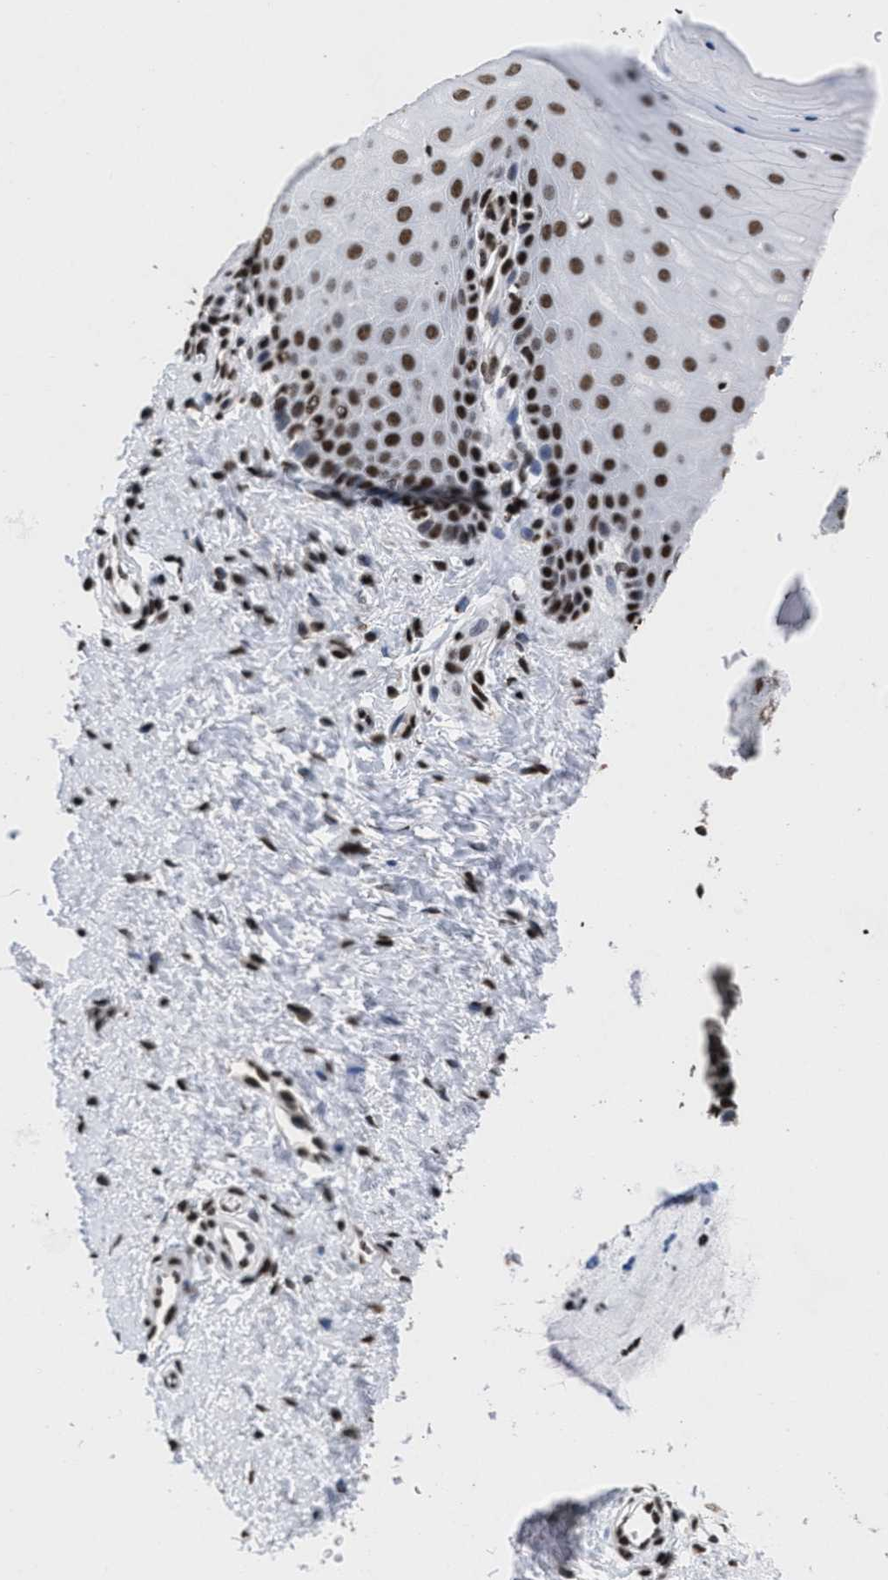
{"staining": {"intensity": "strong", "quantity": ">75%", "location": "nuclear"}, "tissue": "cervix", "cell_type": "Glandular cells", "image_type": "normal", "snomed": [{"axis": "morphology", "description": "Normal tissue, NOS"}, {"axis": "topography", "description": "Cervix"}], "caption": "IHC of normal human cervix exhibits high levels of strong nuclear expression in approximately >75% of glandular cells. (DAB IHC with brightfield microscopy, high magnification).", "gene": "CALHM3", "patient": {"sex": "female", "age": 55}}